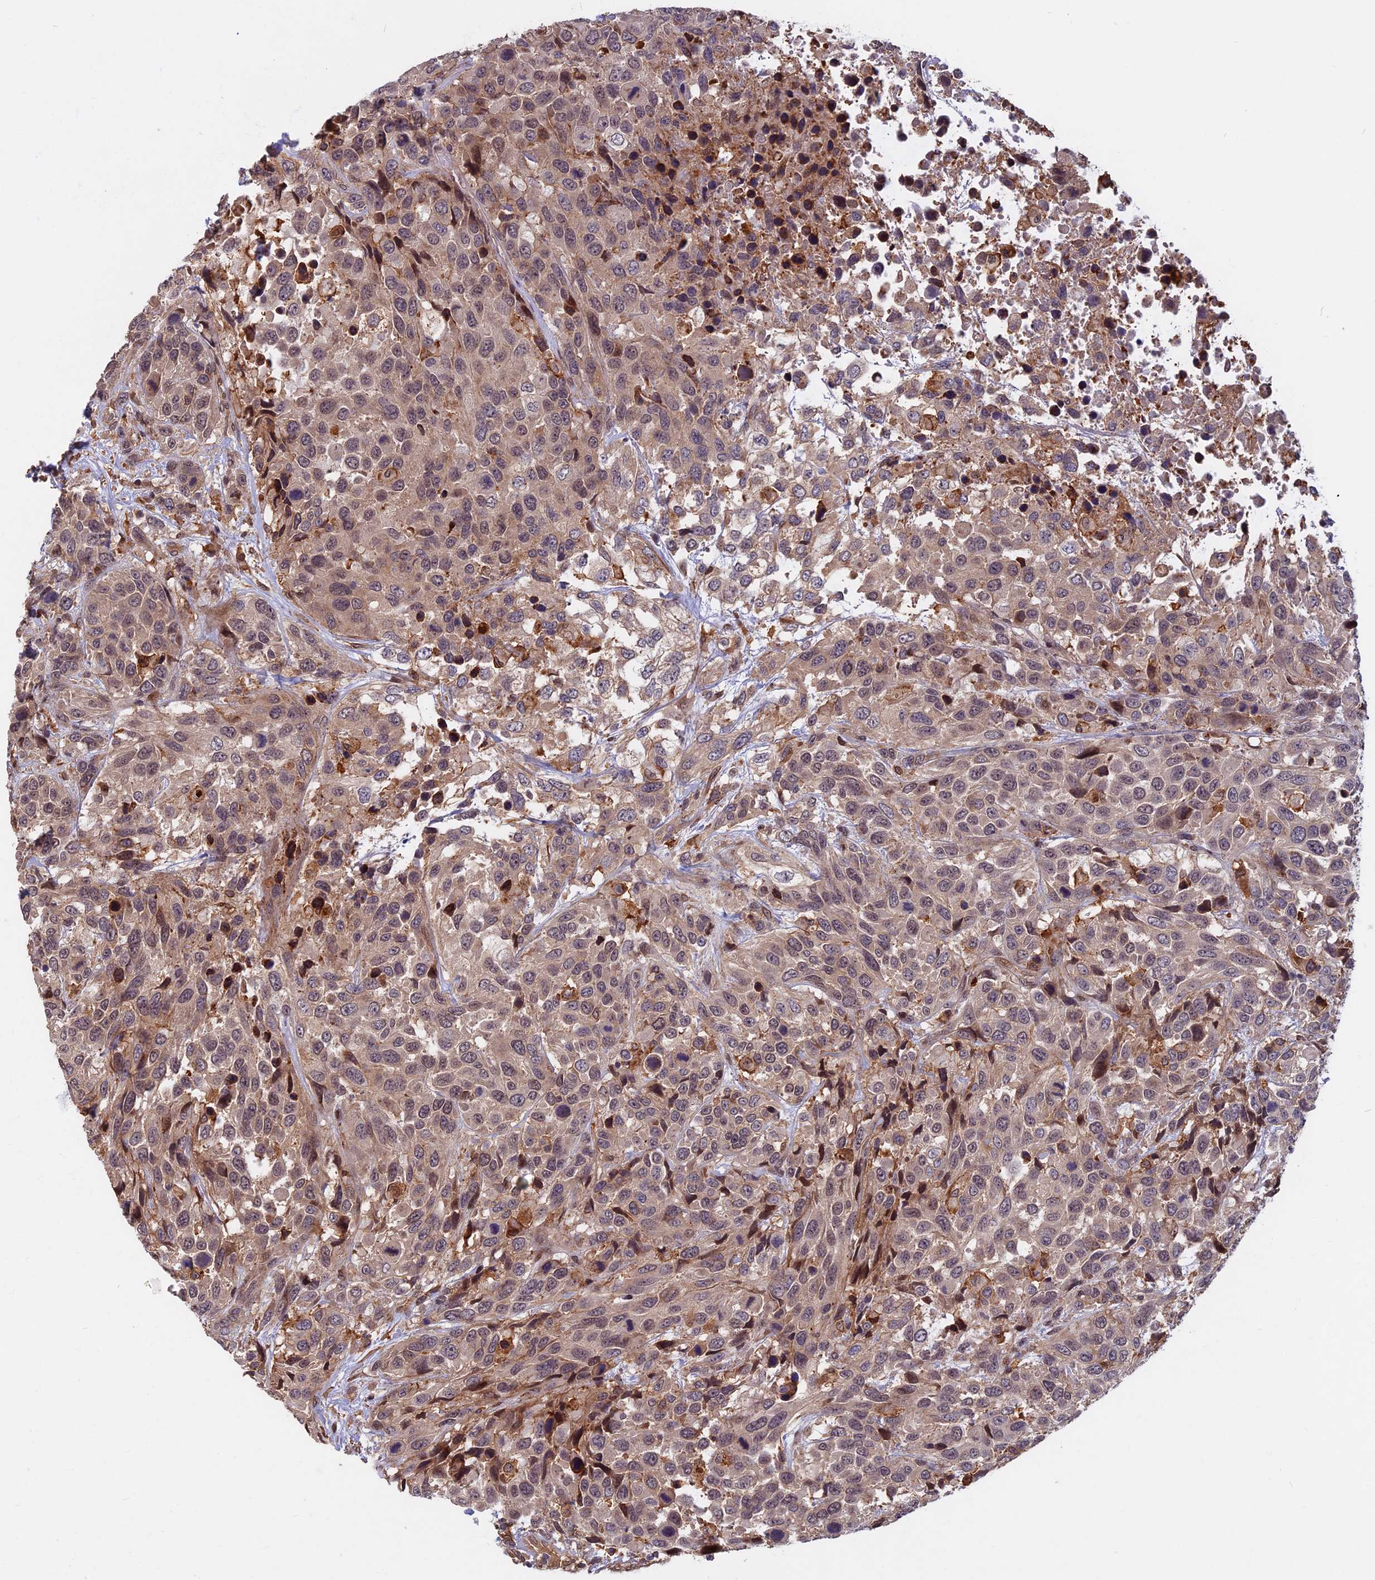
{"staining": {"intensity": "weak", "quantity": "25%-75%", "location": "cytoplasmic/membranous,nuclear"}, "tissue": "urothelial cancer", "cell_type": "Tumor cells", "image_type": "cancer", "snomed": [{"axis": "morphology", "description": "Urothelial carcinoma, High grade"}, {"axis": "topography", "description": "Urinary bladder"}], "caption": "Human urothelial cancer stained with a brown dye exhibits weak cytoplasmic/membranous and nuclear positive staining in approximately 25%-75% of tumor cells.", "gene": "SPG11", "patient": {"sex": "female", "age": 70}}